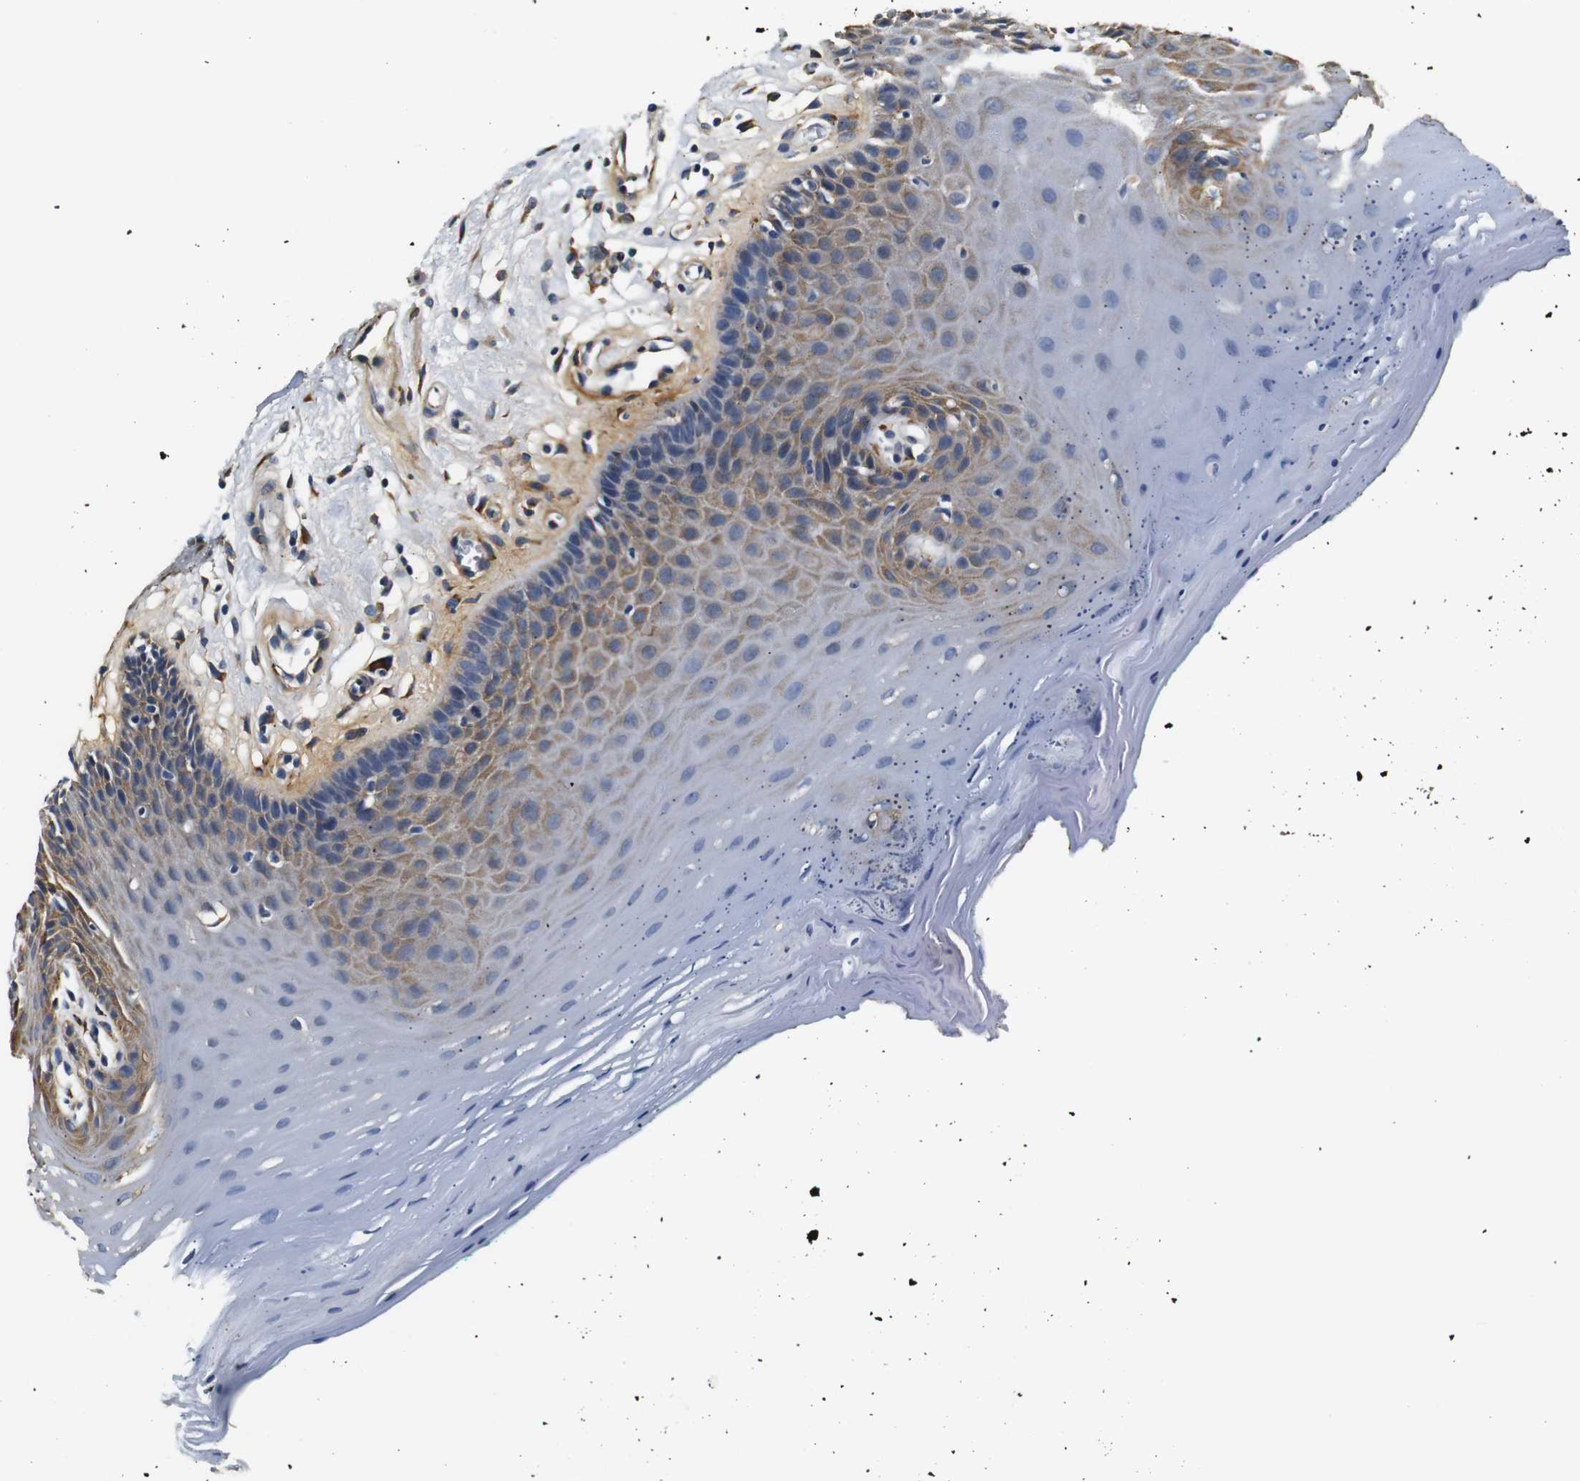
{"staining": {"intensity": "moderate", "quantity": "25%-75%", "location": "cytoplasmic/membranous"}, "tissue": "oral mucosa", "cell_type": "Squamous epithelial cells", "image_type": "normal", "snomed": [{"axis": "morphology", "description": "Normal tissue, NOS"}, {"axis": "topography", "description": "Skeletal muscle"}, {"axis": "topography", "description": "Oral tissue"}], "caption": "Protein expression analysis of normal human oral mucosa reveals moderate cytoplasmic/membranous staining in approximately 25%-75% of squamous epithelial cells. Using DAB (brown) and hematoxylin (blue) stains, captured at high magnification using brightfield microscopy.", "gene": "COL1A1", "patient": {"sex": "male", "age": 58}}